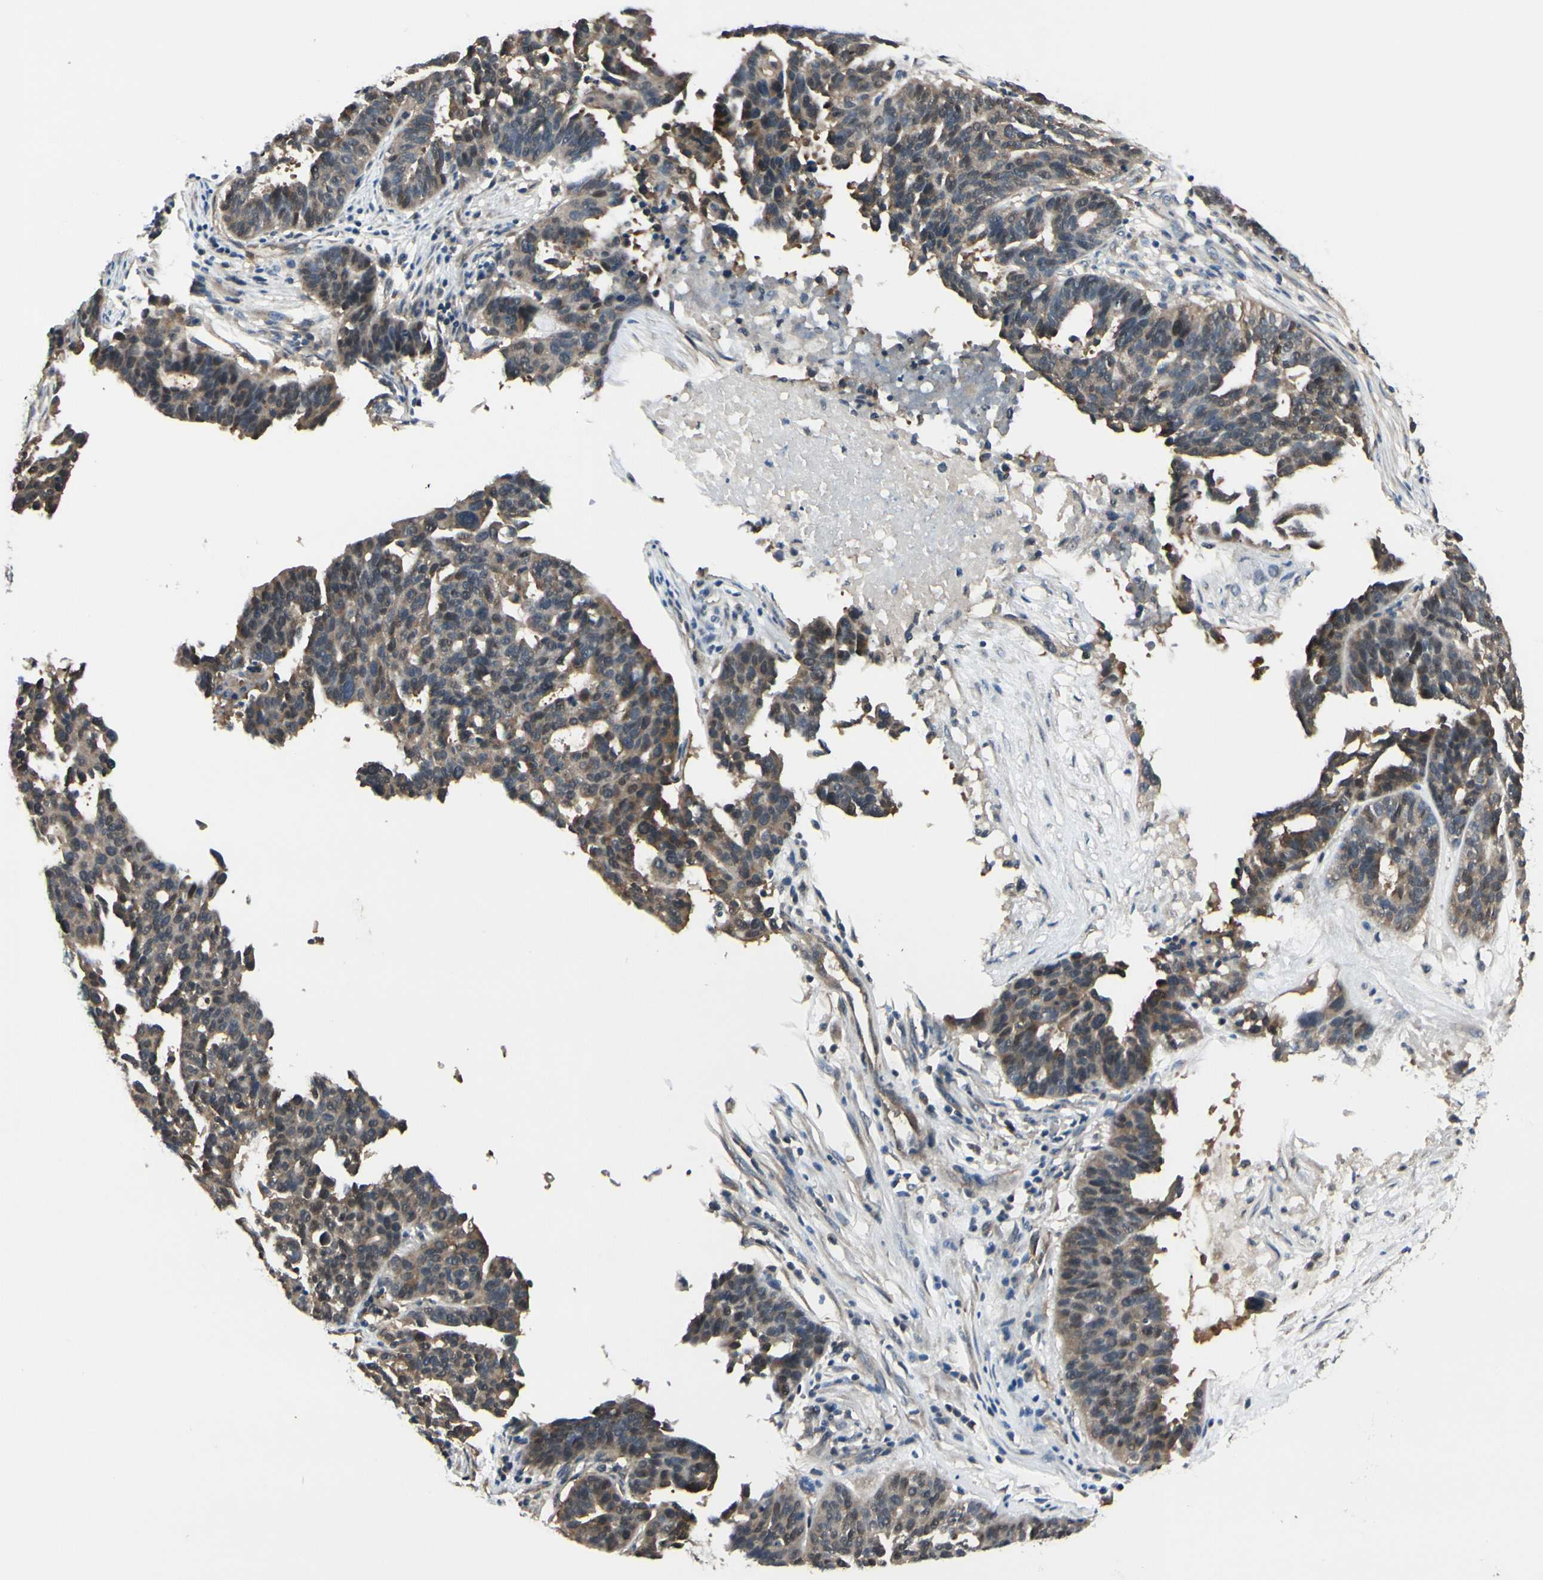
{"staining": {"intensity": "weak", "quantity": ">75%", "location": "cytoplasmic/membranous"}, "tissue": "ovarian cancer", "cell_type": "Tumor cells", "image_type": "cancer", "snomed": [{"axis": "morphology", "description": "Cystadenocarcinoma, serous, NOS"}, {"axis": "topography", "description": "Ovary"}], "caption": "The micrograph demonstrates immunohistochemical staining of ovarian serous cystadenocarcinoma. There is weak cytoplasmic/membranous staining is present in approximately >75% of tumor cells.", "gene": "RASGRF1", "patient": {"sex": "female", "age": 59}}